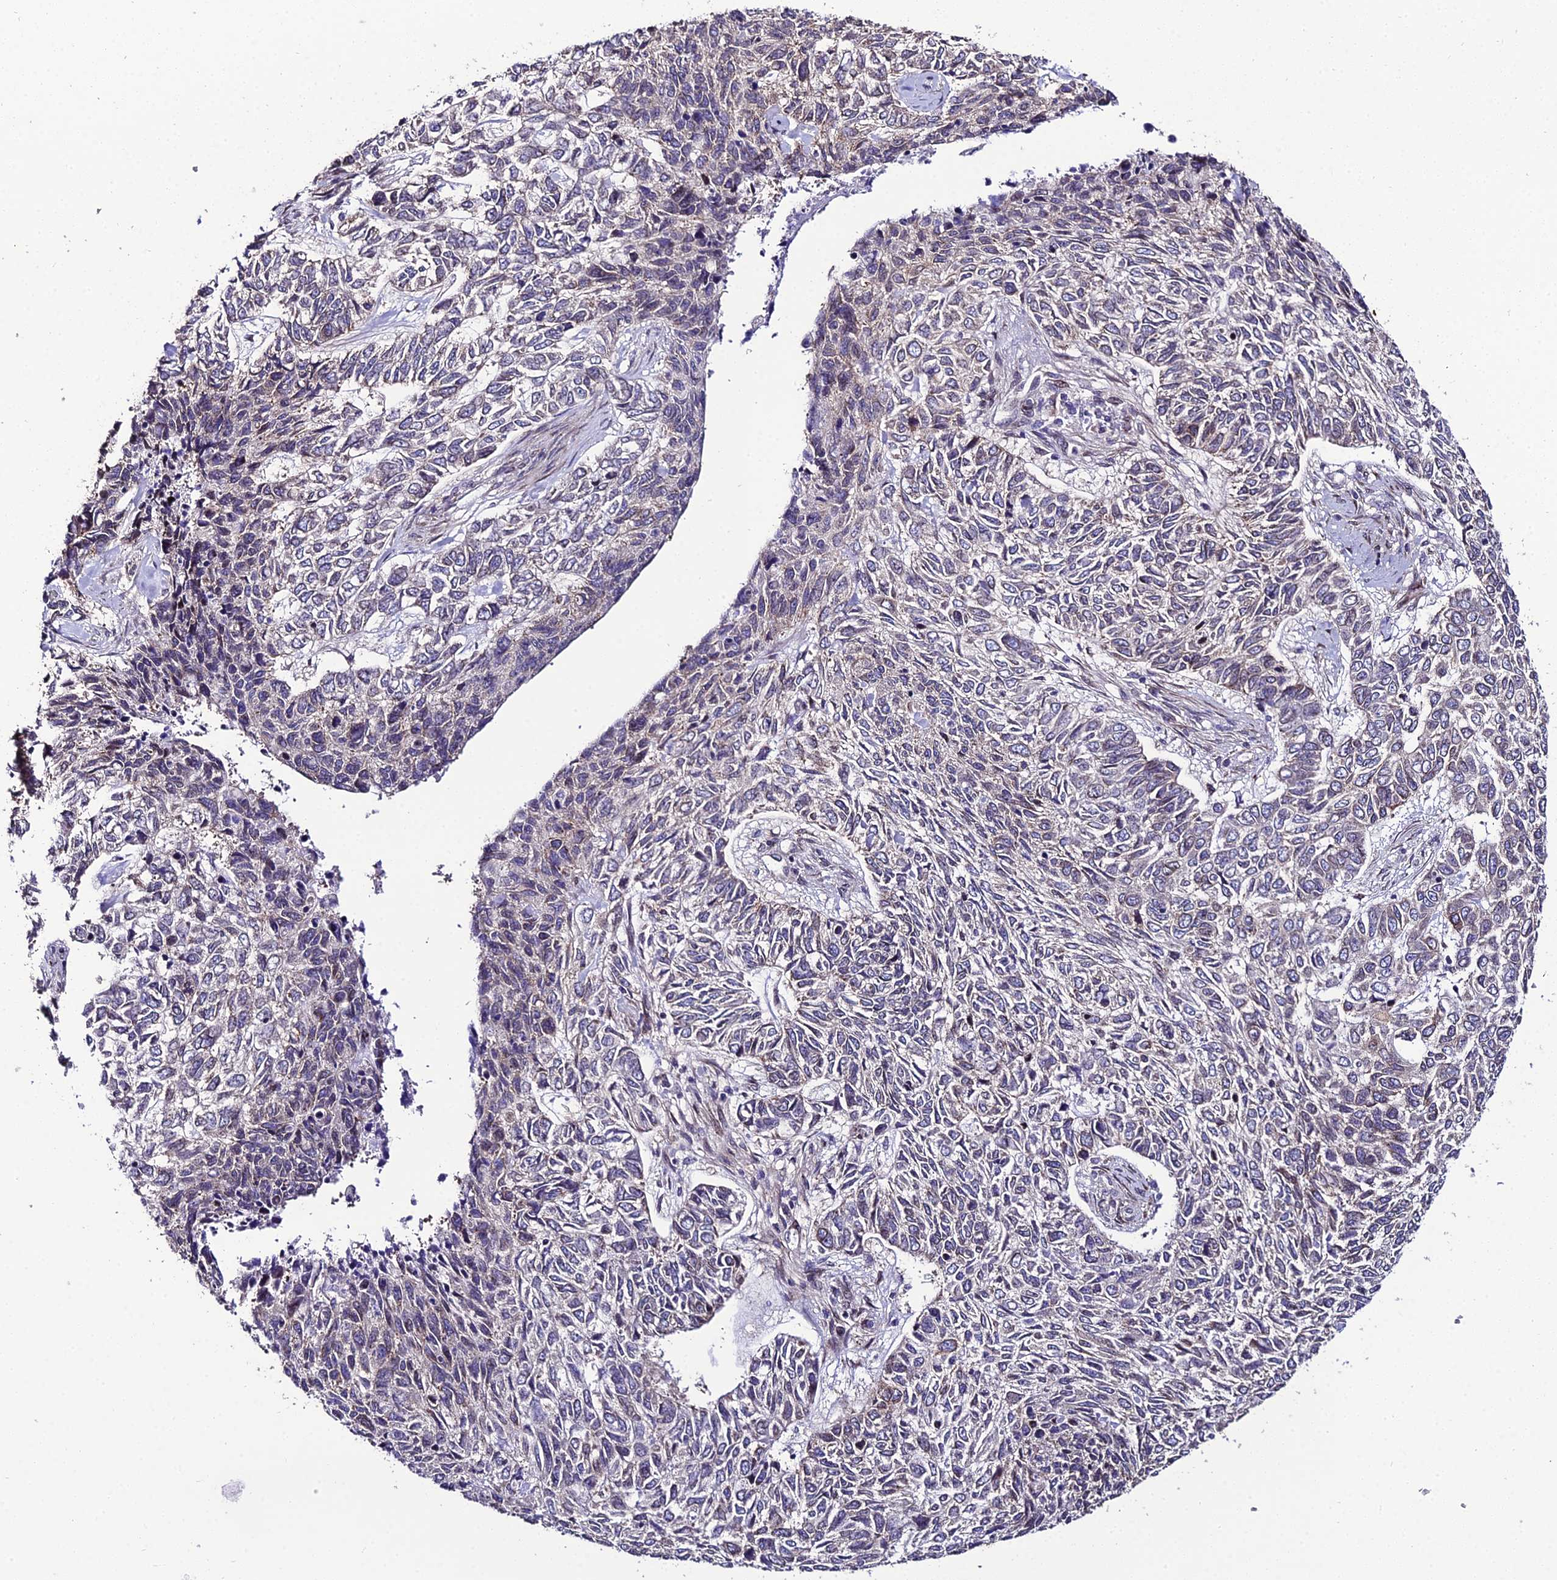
{"staining": {"intensity": "weak", "quantity": "<25%", "location": "cytoplasmic/membranous"}, "tissue": "skin cancer", "cell_type": "Tumor cells", "image_type": "cancer", "snomed": [{"axis": "morphology", "description": "Basal cell carcinoma"}, {"axis": "topography", "description": "Skin"}], "caption": "Immunohistochemistry (IHC) image of neoplastic tissue: human basal cell carcinoma (skin) stained with DAB (3,3'-diaminobenzidine) reveals no significant protein positivity in tumor cells.", "gene": "DDX19A", "patient": {"sex": "female", "age": 65}}